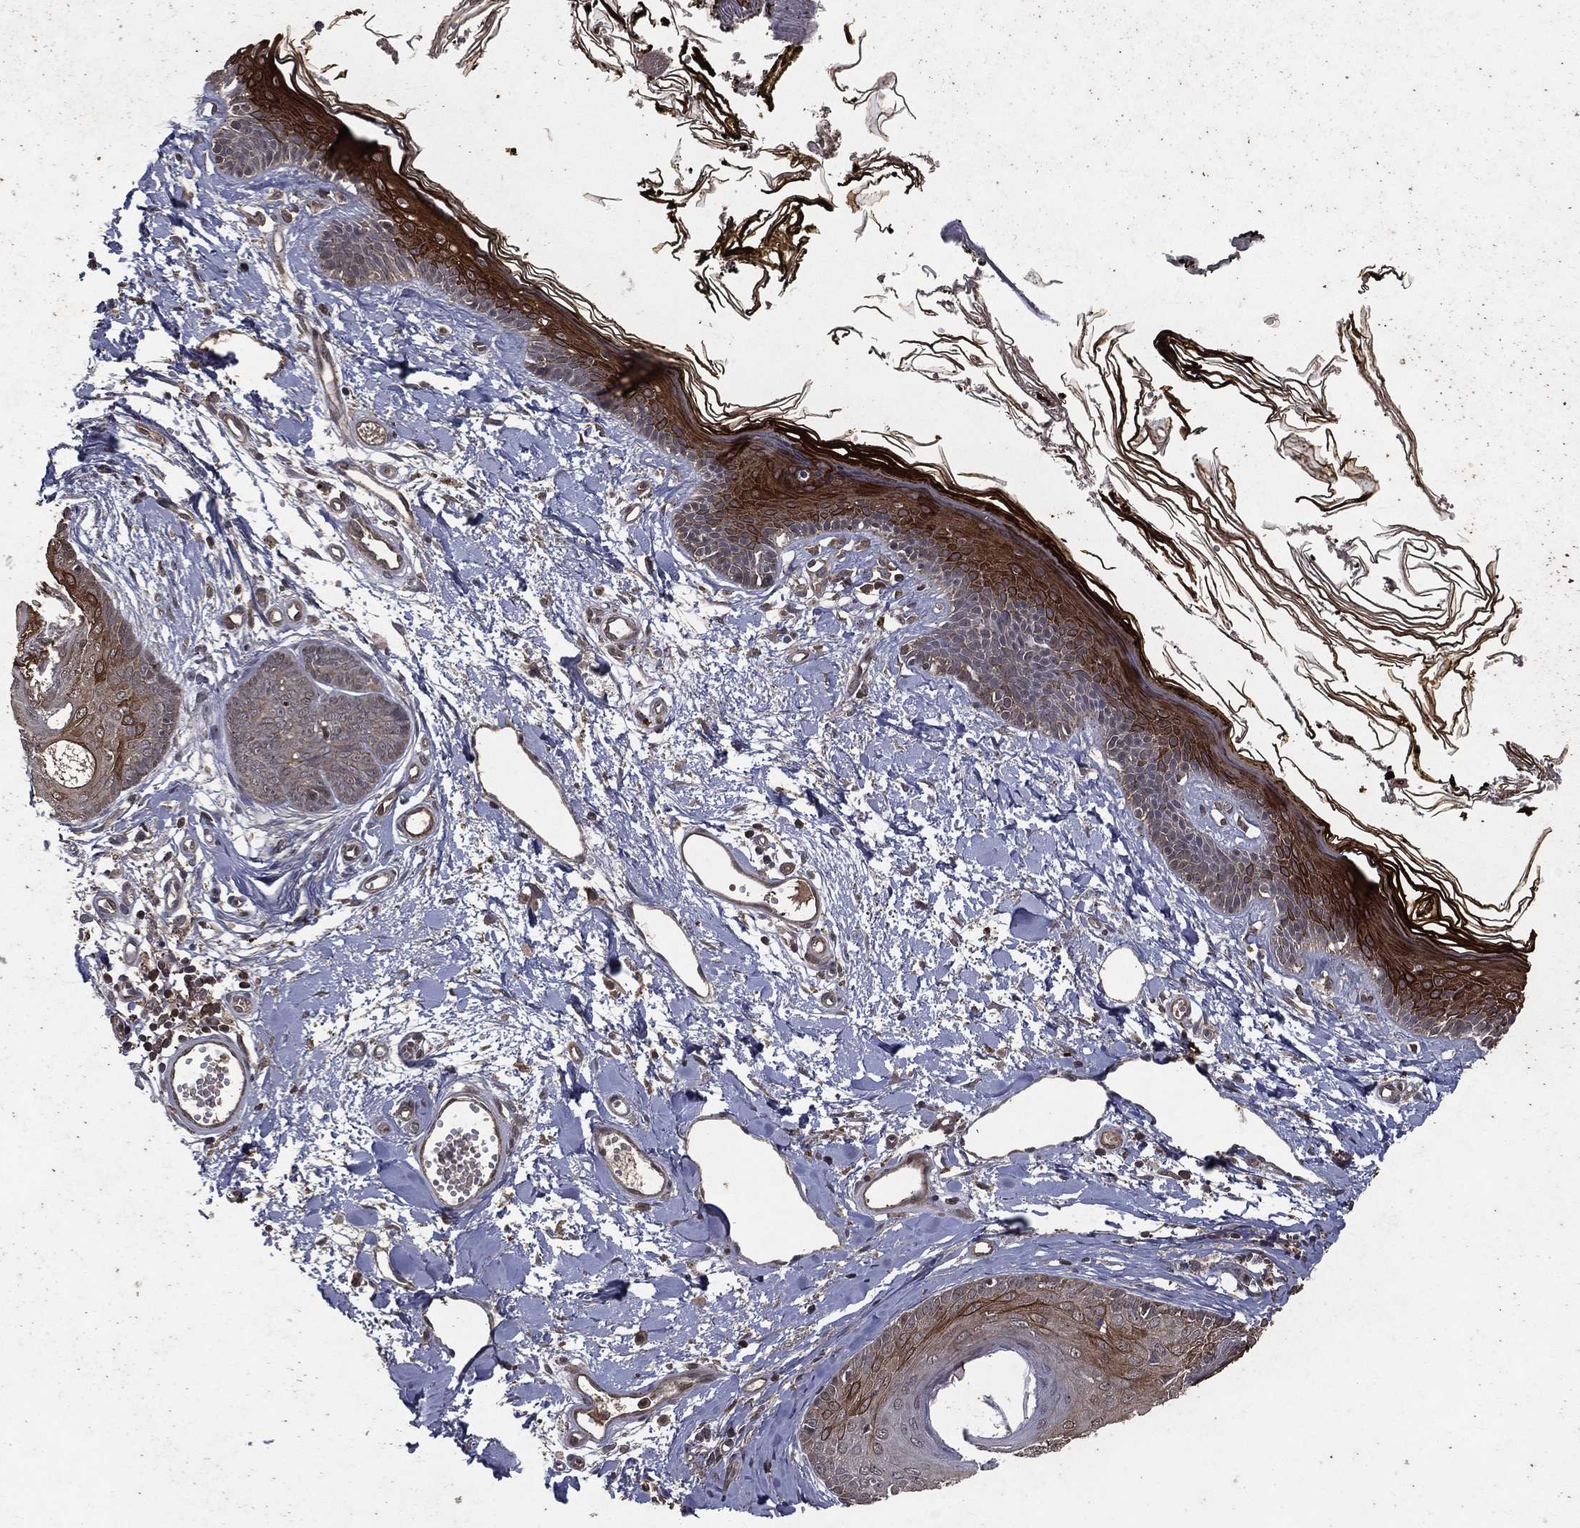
{"staining": {"intensity": "negative", "quantity": "none", "location": "none"}, "tissue": "skin", "cell_type": "Fibroblasts", "image_type": "normal", "snomed": [{"axis": "morphology", "description": "Normal tissue, NOS"}, {"axis": "topography", "description": "Skin"}], "caption": "This is an IHC photomicrograph of unremarkable skin. There is no staining in fibroblasts.", "gene": "FGD1", "patient": {"sex": "male", "age": 76}}